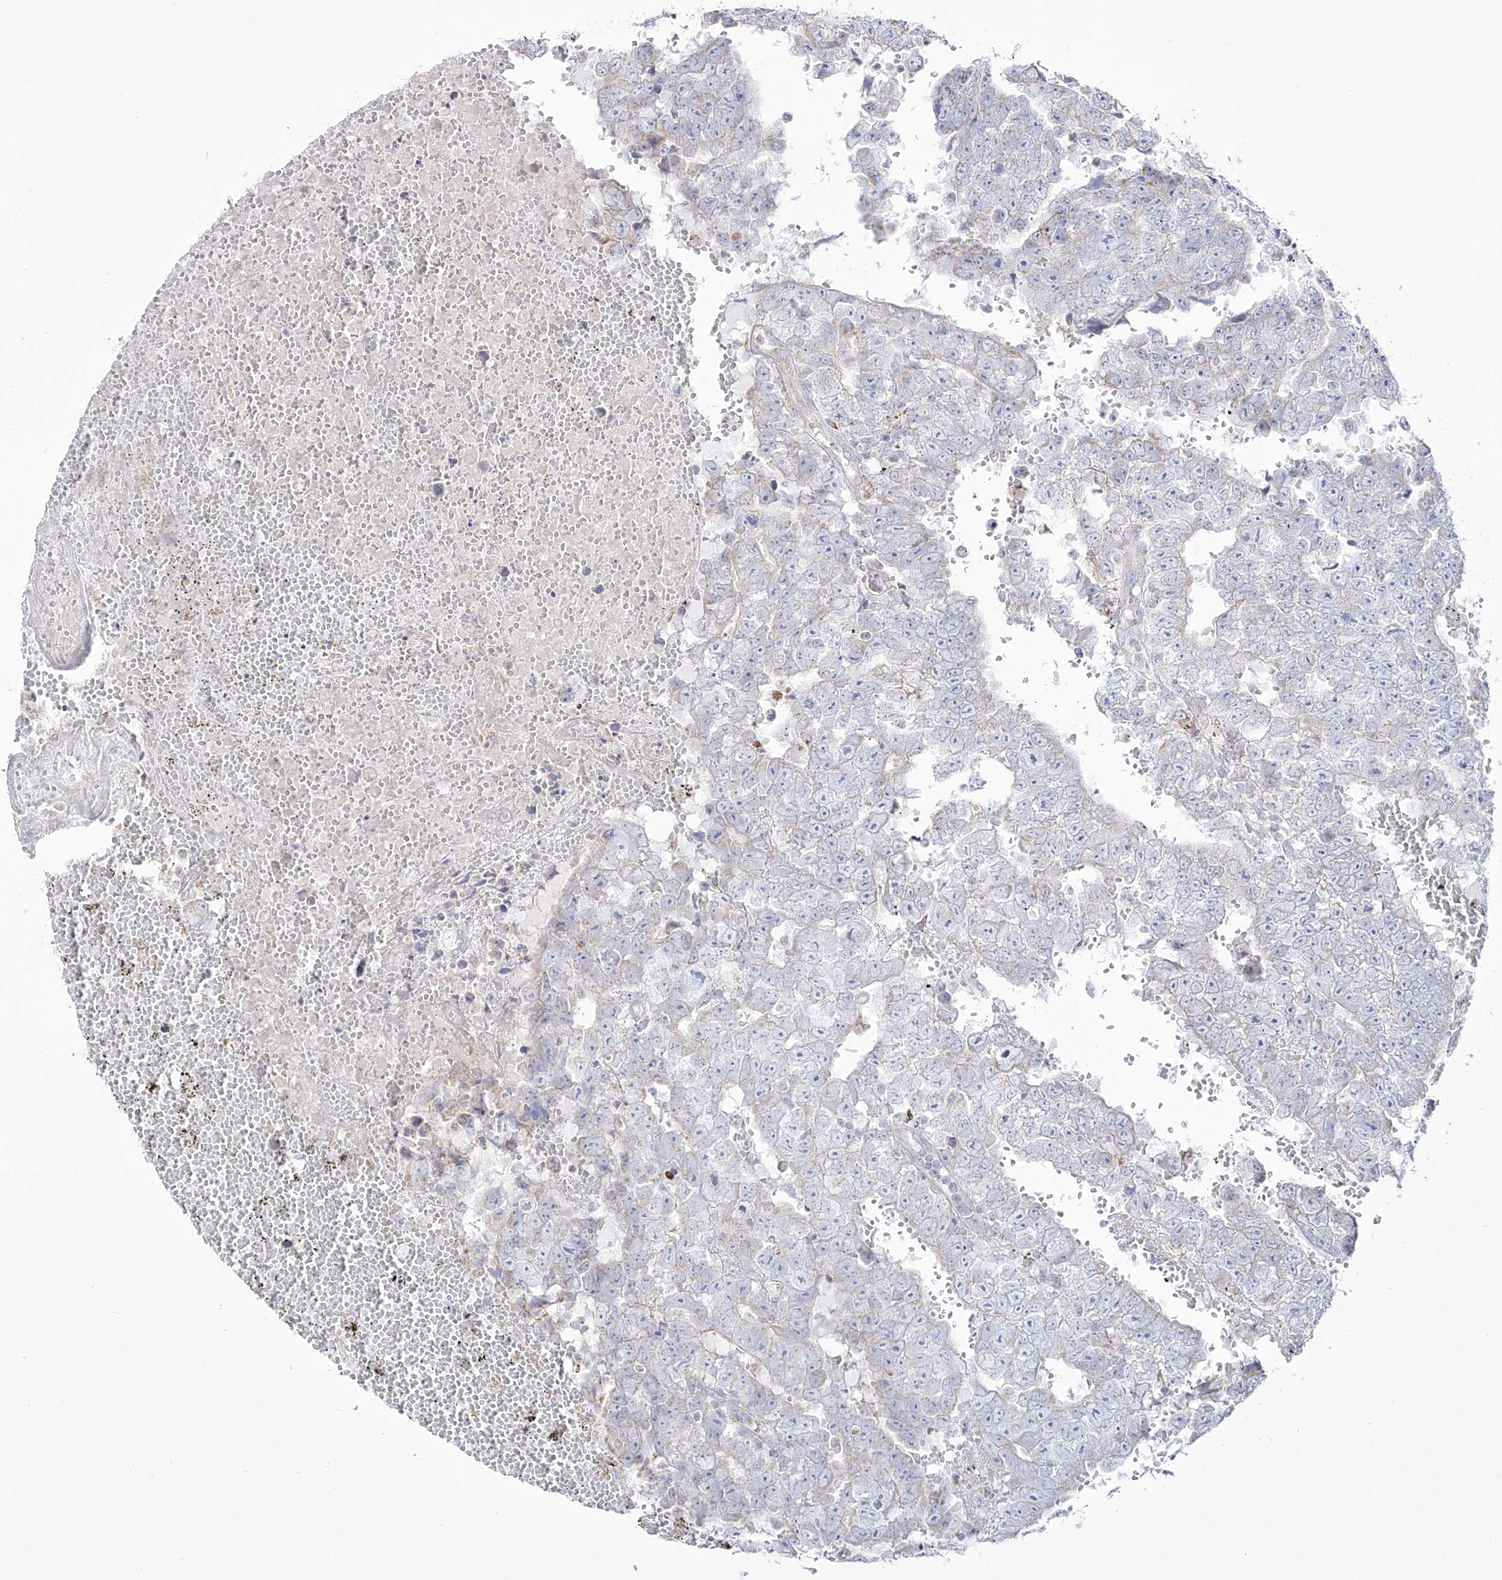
{"staining": {"intensity": "negative", "quantity": "none", "location": "none"}, "tissue": "testis cancer", "cell_type": "Tumor cells", "image_type": "cancer", "snomed": [{"axis": "morphology", "description": "Carcinoma, Embryonal, NOS"}, {"axis": "topography", "description": "Testis"}], "caption": "Testis embryonal carcinoma was stained to show a protein in brown. There is no significant staining in tumor cells.", "gene": "RCHY1", "patient": {"sex": "male", "age": 25}}